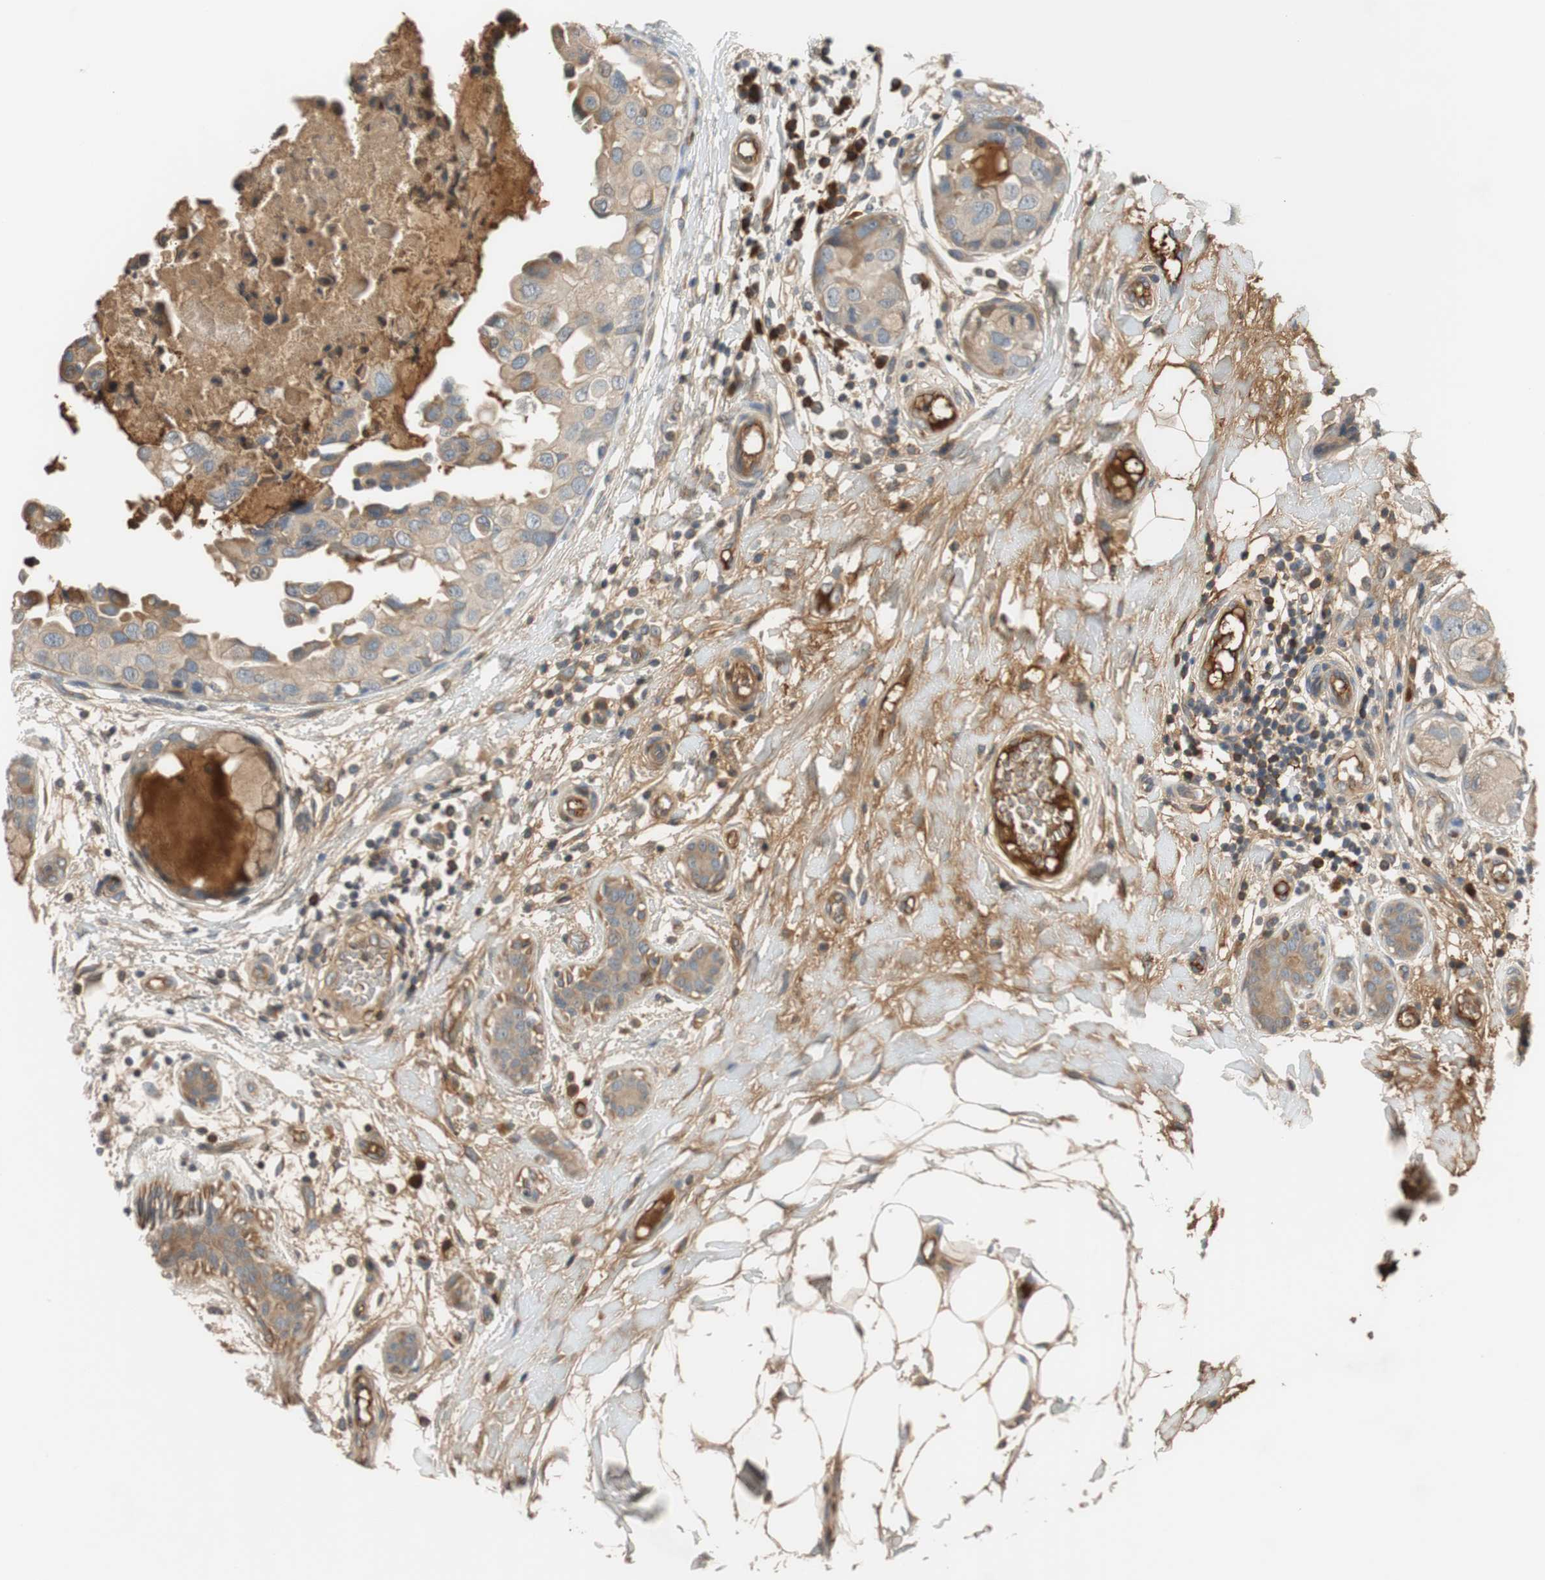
{"staining": {"intensity": "weak", "quantity": ">75%", "location": "cytoplasmic/membranous"}, "tissue": "breast cancer", "cell_type": "Tumor cells", "image_type": "cancer", "snomed": [{"axis": "morphology", "description": "Duct carcinoma"}, {"axis": "topography", "description": "Breast"}], "caption": "Human breast cancer (infiltrating ductal carcinoma) stained with a brown dye exhibits weak cytoplasmic/membranous positive positivity in approximately >75% of tumor cells.", "gene": "C4A", "patient": {"sex": "female", "age": 40}}